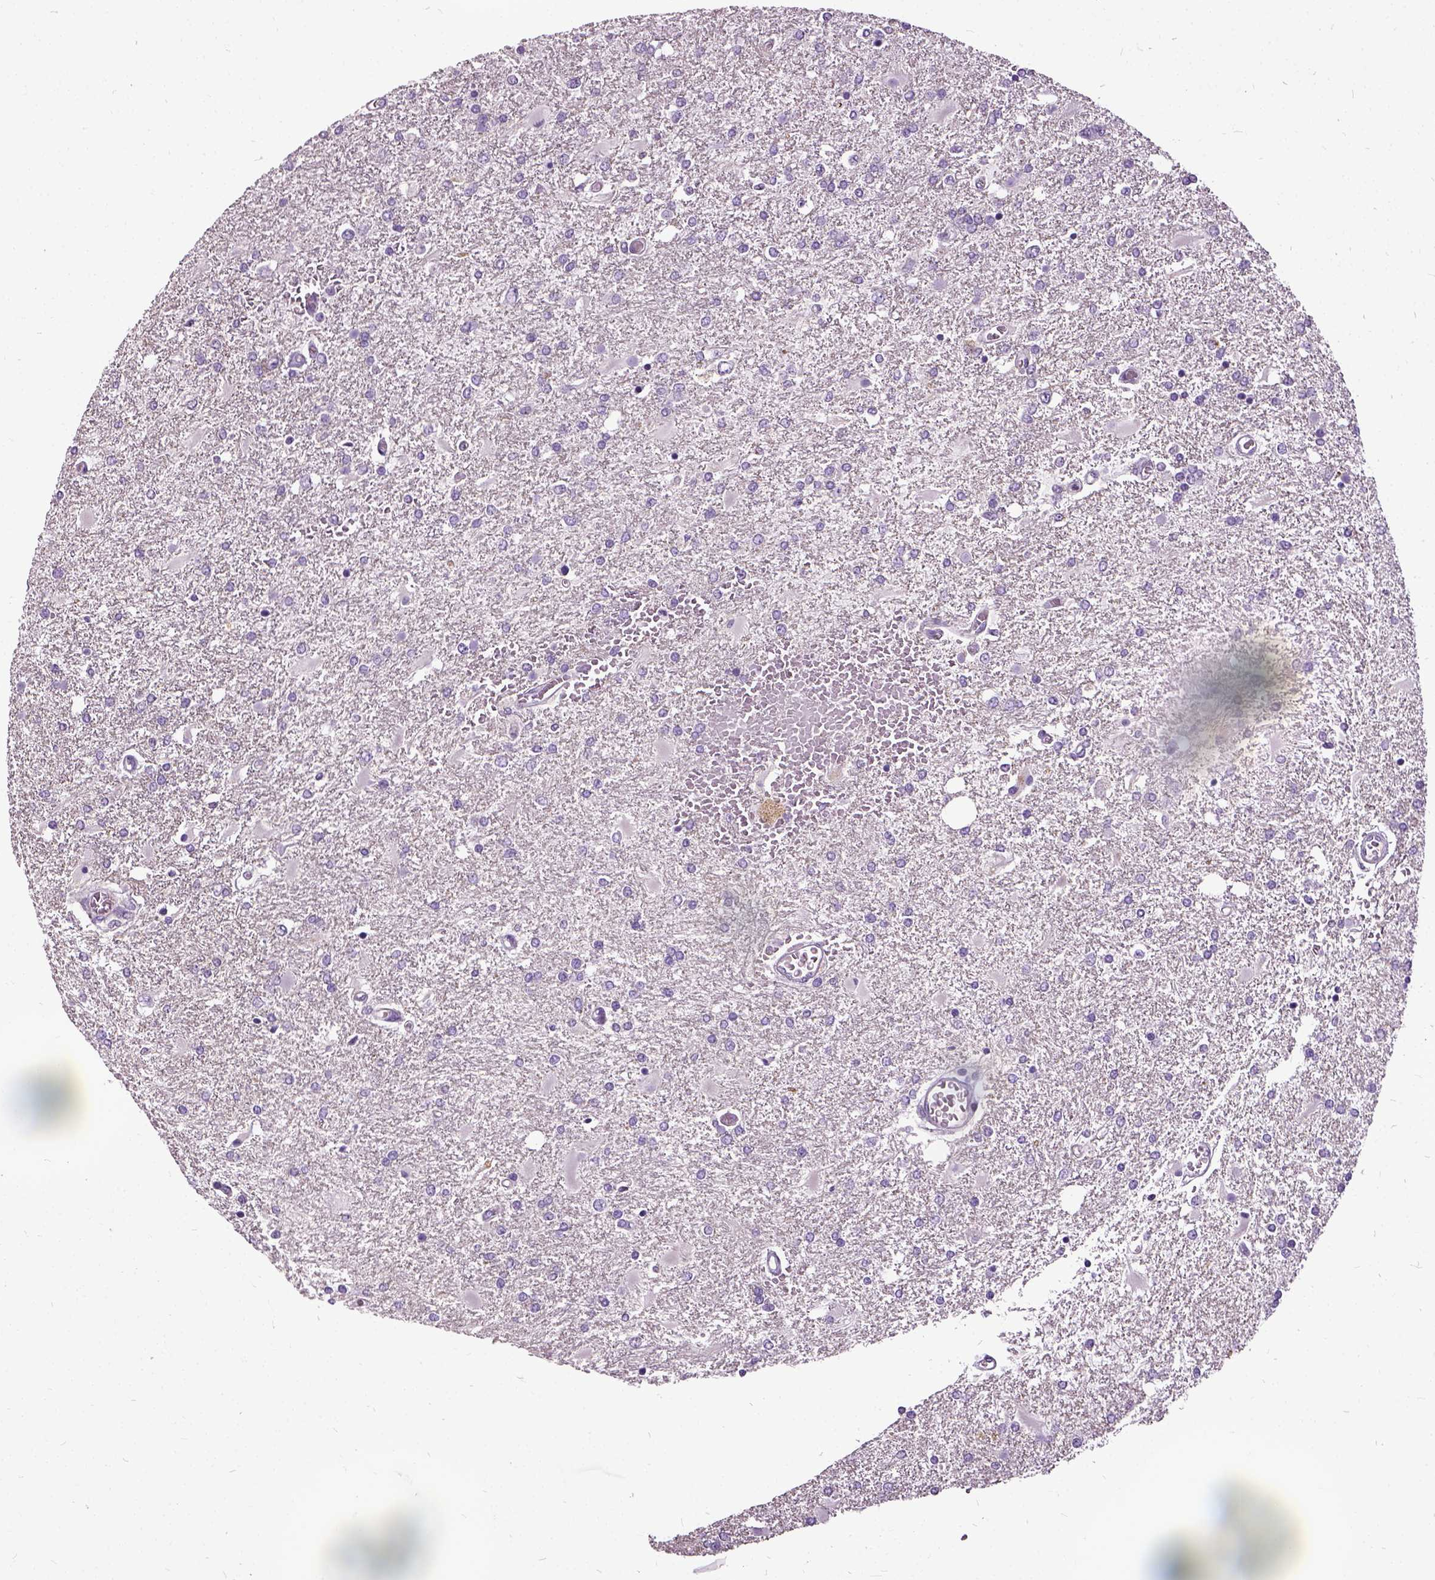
{"staining": {"intensity": "negative", "quantity": "none", "location": "none"}, "tissue": "glioma", "cell_type": "Tumor cells", "image_type": "cancer", "snomed": [{"axis": "morphology", "description": "Glioma, malignant, High grade"}, {"axis": "topography", "description": "Cerebral cortex"}], "caption": "Tumor cells are negative for protein expression in human malignant glioma (high-grade).", "gene": "ILRUN", "patient": {"sex": "male", "age": 79}}